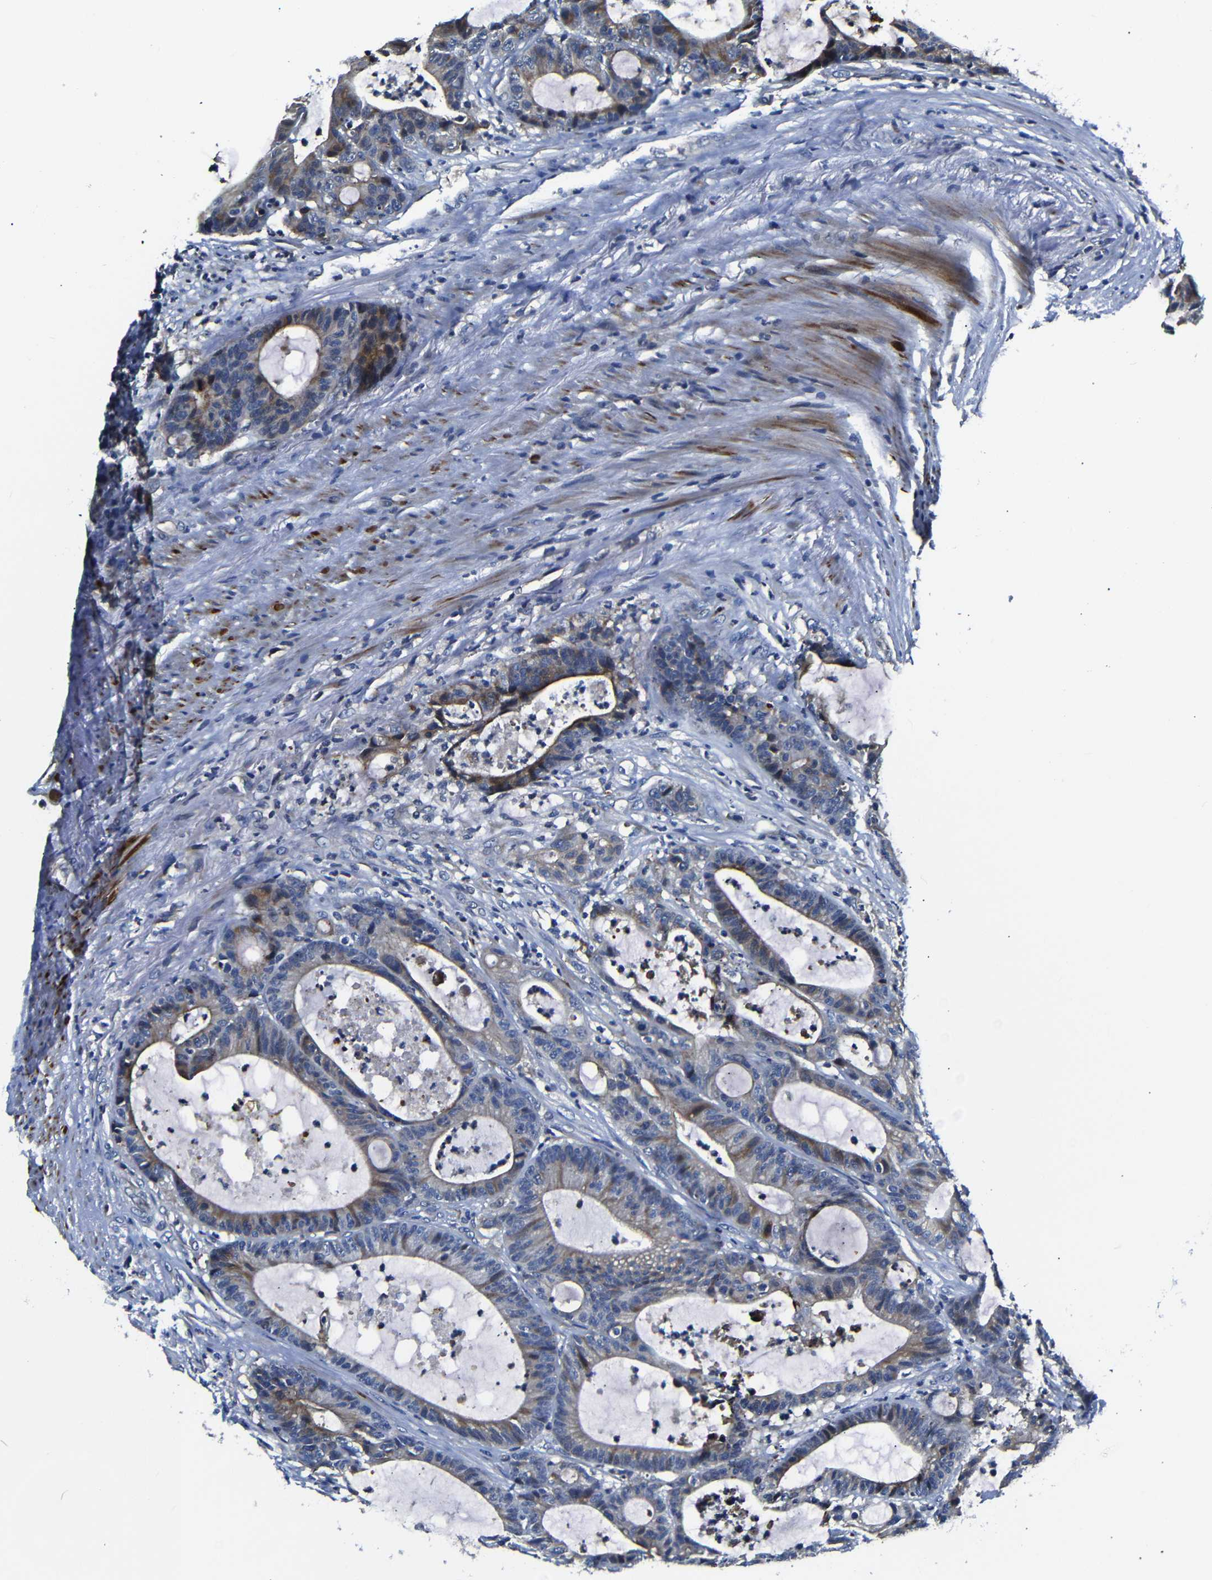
{"staining": {"intensity": "weak", "quantity": "25%-75%", "location": "cytoplasmic/membranous"}, "tissue": "colorectal cancer", "cell_type": "Tumor cells", "image_type": "cancer", "snomed": [{"axis": "morphology", "description": "Adenocarcinoma, NOS"}, {"axis": "topography", "description": "Colon"}], "caption": "Weak cytoplasmic/membranous expression for a protein is appreciated in approximately 25%-75% of tumor cells of colorectal adenocarcinoma using immunohistochemistry (IHC).", "gene": "AFDN", "patient": {"sex": "female", "age": 84}}